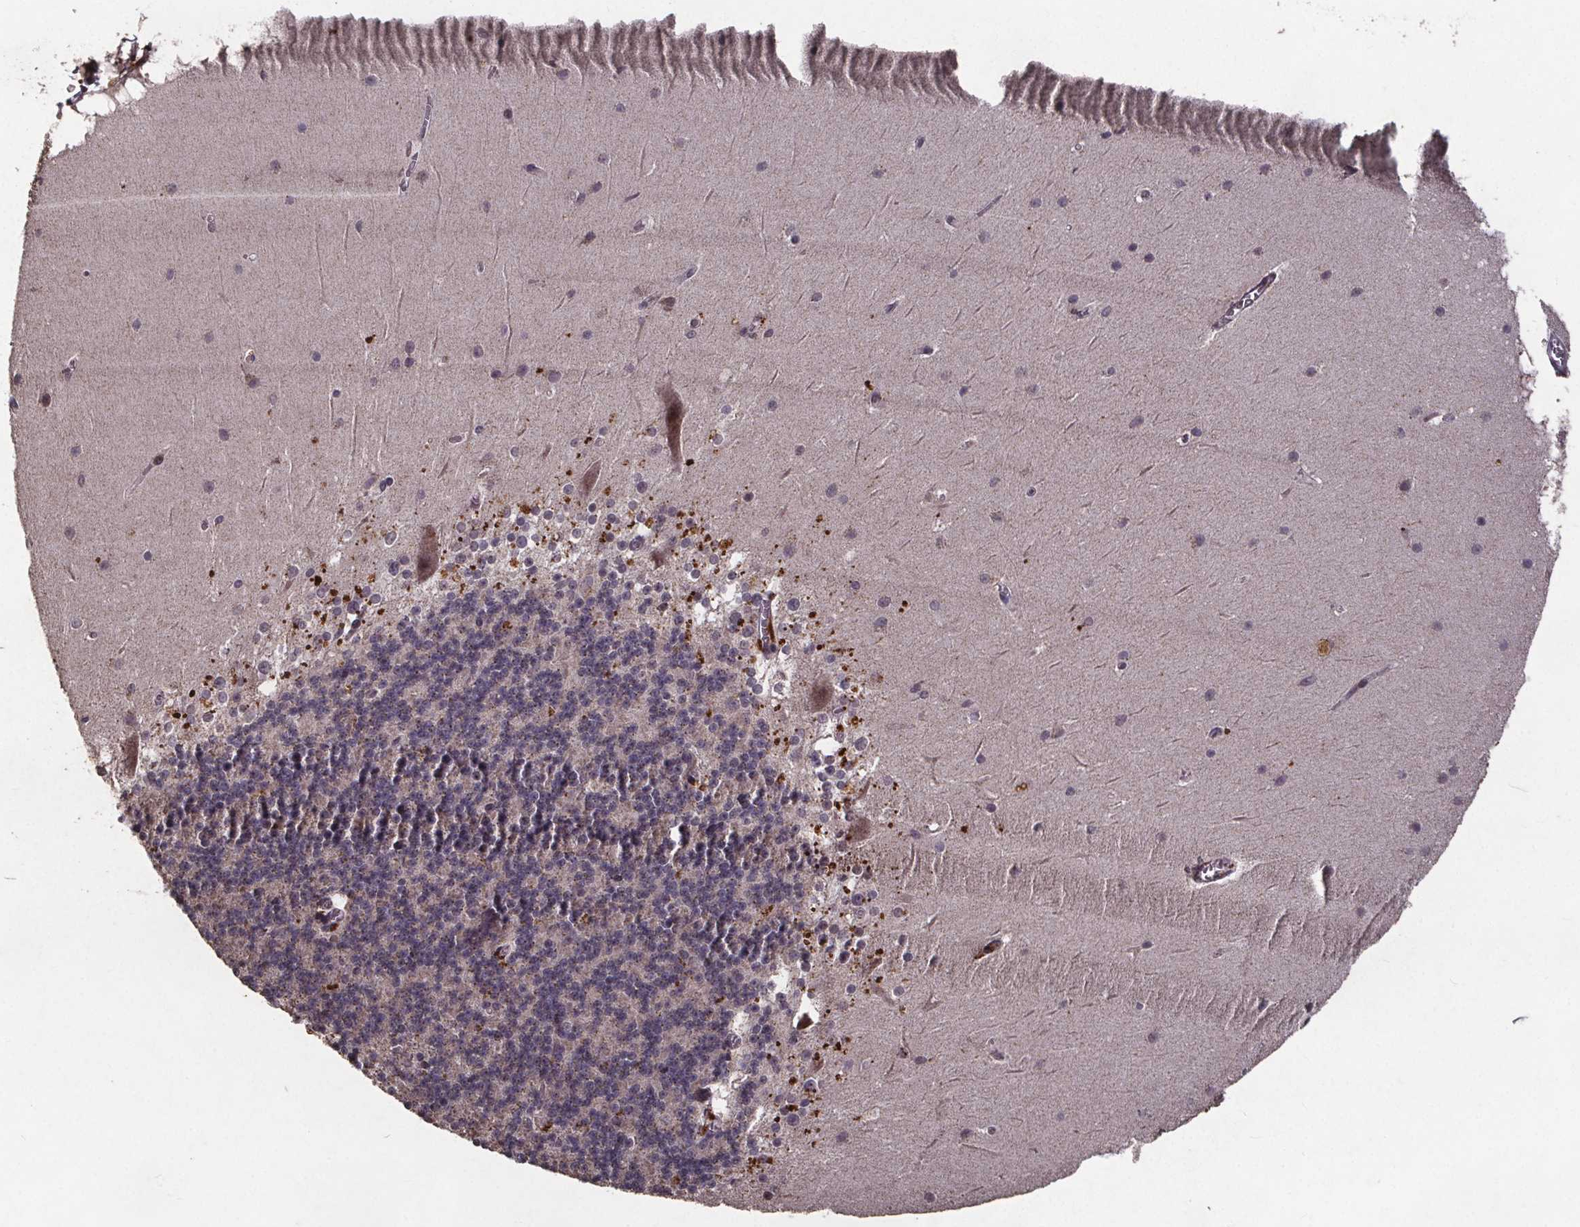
{"staining": {"intensity": "negative", "quantity": "none", "location": "none"}, "tissue": "cerebellum", "cell_type": "Cells in granular layer", "image_type": "normal", "snomed": [{"axis": "morphology", "description": "Normal tissue, NOS"}, {"axis": "topography", "description": "Cerebellum"}], "caption": "This histopathology image is of benign cerebellum stained with IHC to label a protein in brown with the nuclei are counter-stained blue. There is no expression in cells in granular layer.", "gene": "GPX3", "patient": {"sex": "female", "age": 19}}